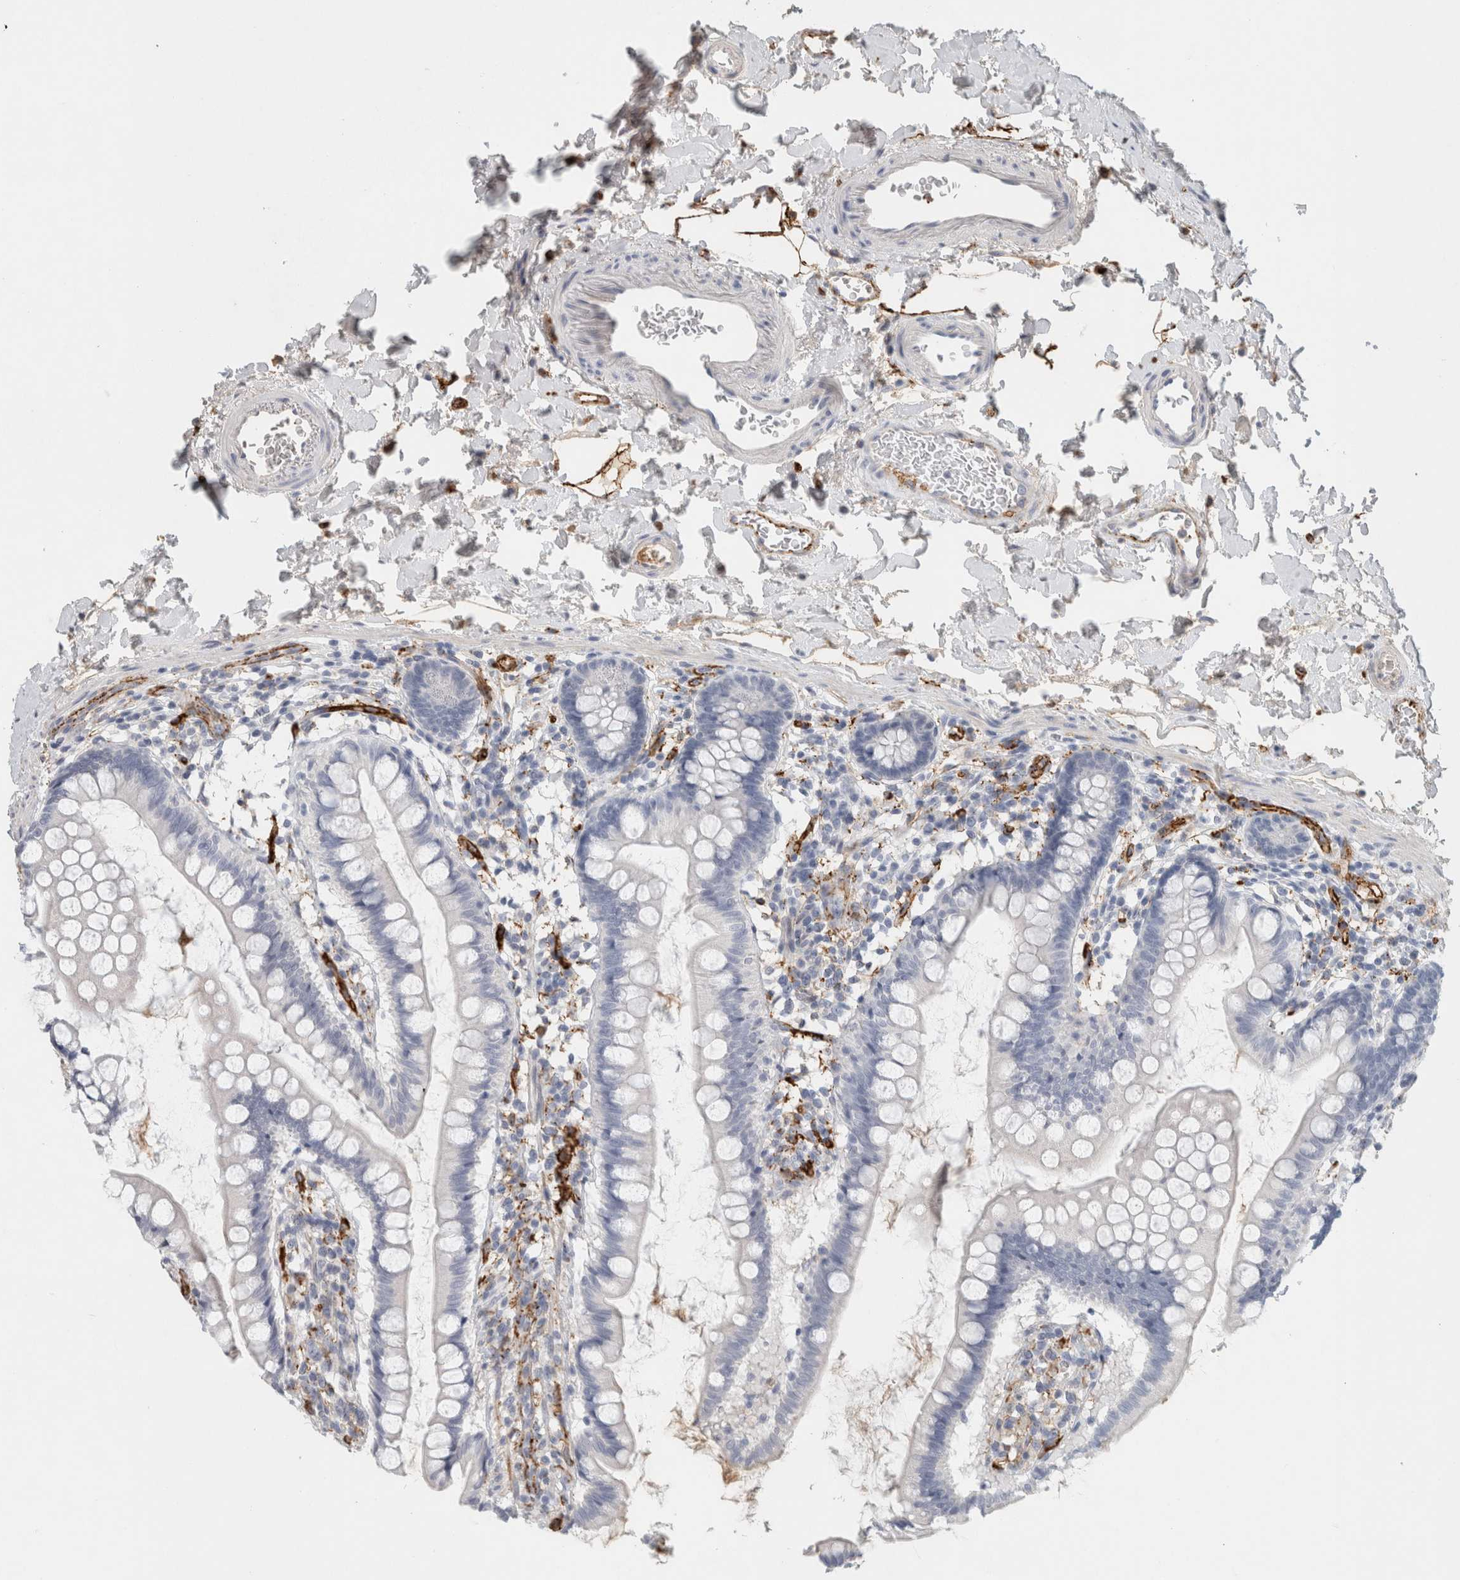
{"staining": {"intensity": "weak", "quantity": "<25%", "location": "cytoplasmic/membranous"}, "tissue": "small intestine", "cell_type": "Glandular cells", "image_type": "normal", "snomed": [{"axis": "morphology", "description": "Normal tissue, NOS"}, {"axis": "topography", "description": "Small intestine"}], "caption": "The histopathology image demonstrates no staining of glandular cells in benign small intestine.", "gene": "CD36", "patient": {"sex": "female", "age": 84}}